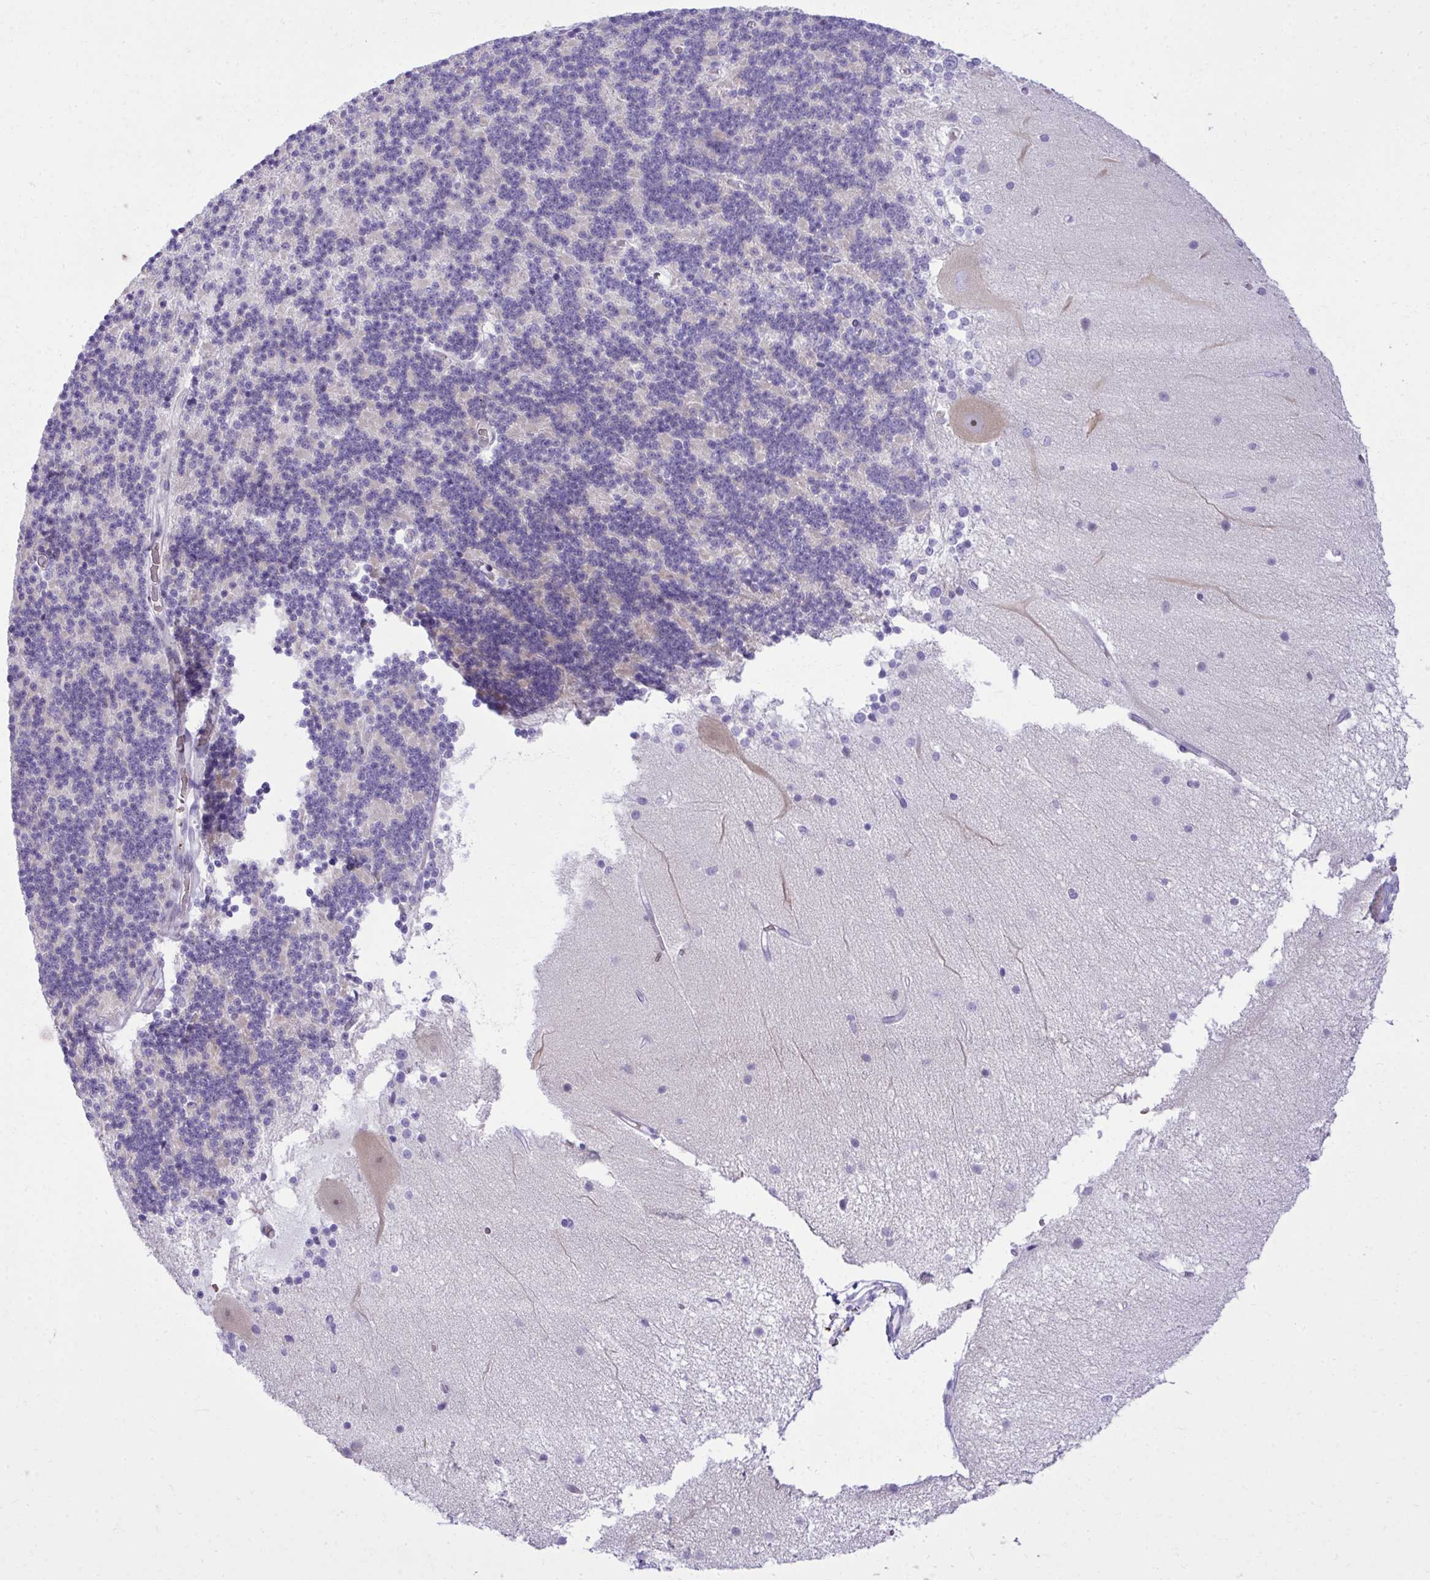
{"staining": {"intensity": "negative", "quantity": "none", "location": "none"}, "tissue": "cerebellum", "cell_type": "Cells in granular layer", "image_type": "normal", "snomed": [{"axis": "morphology", "description": "Normal tissue, NOS"}, {"axis": "topography", "description": "Cerebellum"}], "caption": "The image reveals no significant positivity in cells in granular layer of cerebellum.", "gene": "PITPNM3", "patient": {"sex": "female", "age": 54}}